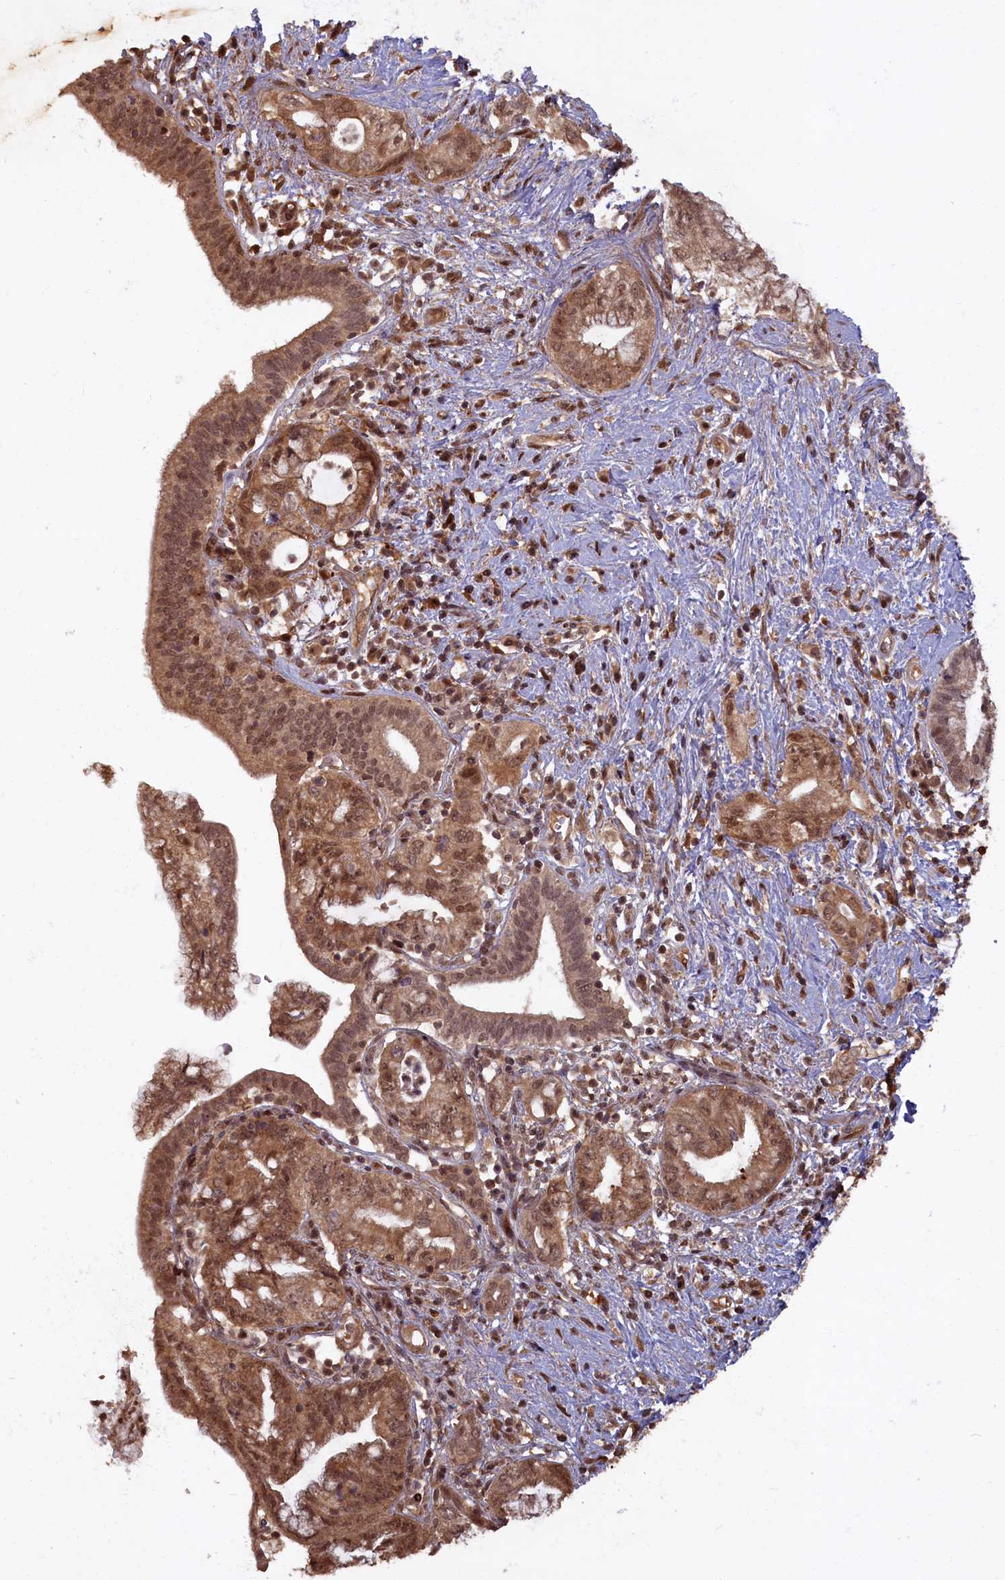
{"staining": {"intensity": "moderate", "quantity": ">75%", "location": "cytoplasmic/membranous,nuclear"}, "tissue": "pancreatic cancer", "cell_type": "Tumor cells", "image_type": "cancer", "snomed": [{"axis": "morphology", "description": "Adenocarcinoma, NOS"}, {"axis": "topography", "description": "Pancreas"}], "caption": "Brown immunohistochemical staining in human pancreatic cancer shows moderate cytoplasmic/membranous and nuclear positivity in approximately >75% of tumor cells.", "gene": "HIF3A", "patient": {"sex": "female", "age": 73}}